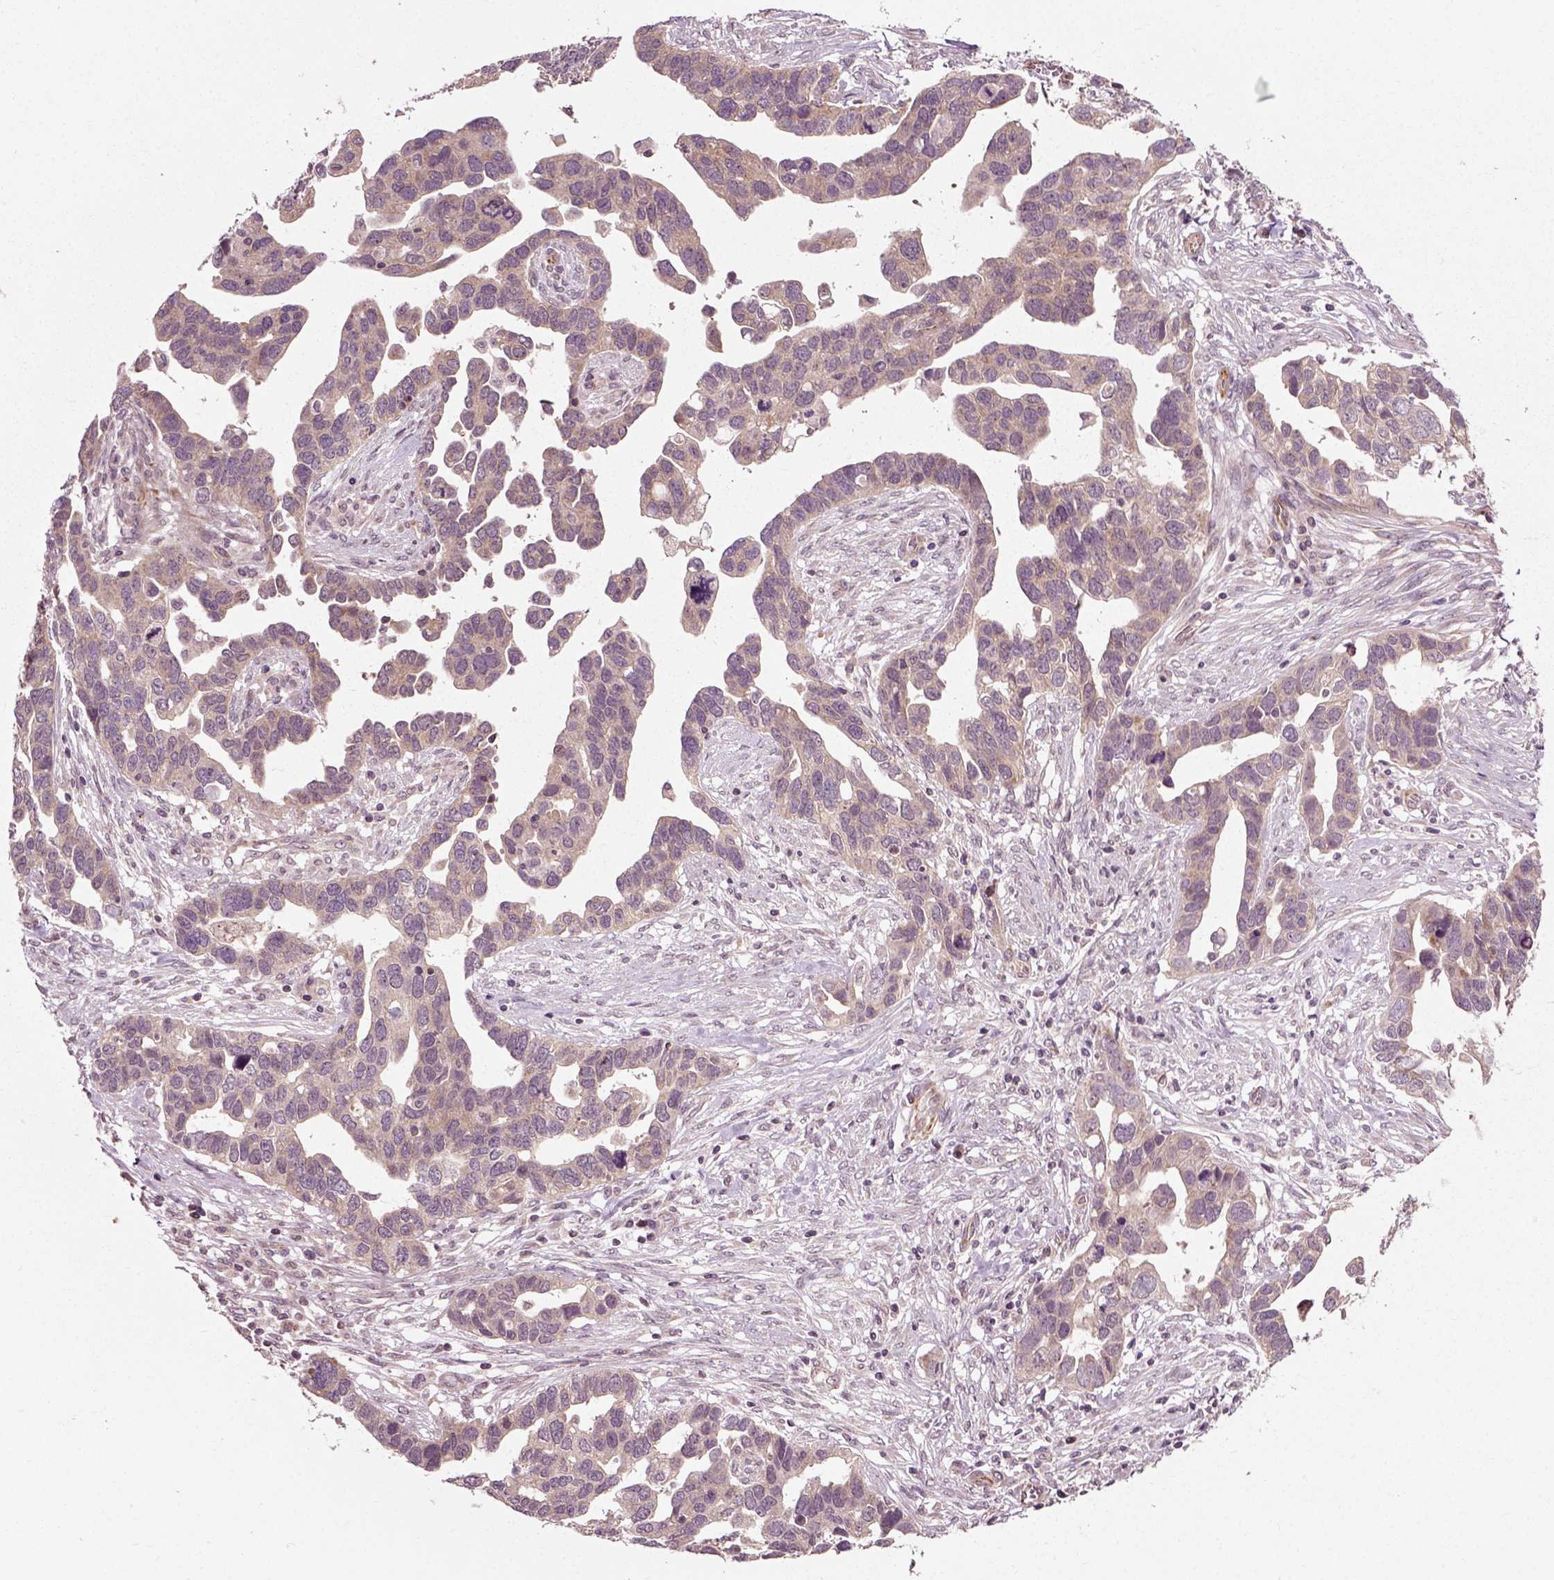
{"staining": {"intensity": "weak", "quantity": ">75%", "location": "cytoplasmic/membranous"}, "tissue": "ovarian cancer", "cell_type": "Tumor cells", "image_type": "cancer", "snomed": [{"axis": "morphology", "description": "Cystadenocarcinoma, serous, NOS"}, {"axis": "topography", "description": "Ovary"}], "caption": "Weak cytoplasmic/membranous staining for a protein is present in about >75% of tumor cells of ovarian serous cystadenocarcinoma using immunohistochemistry (IHC).", "gene": "PLCD3", "patient": {"sex": "female", "age": 54}}